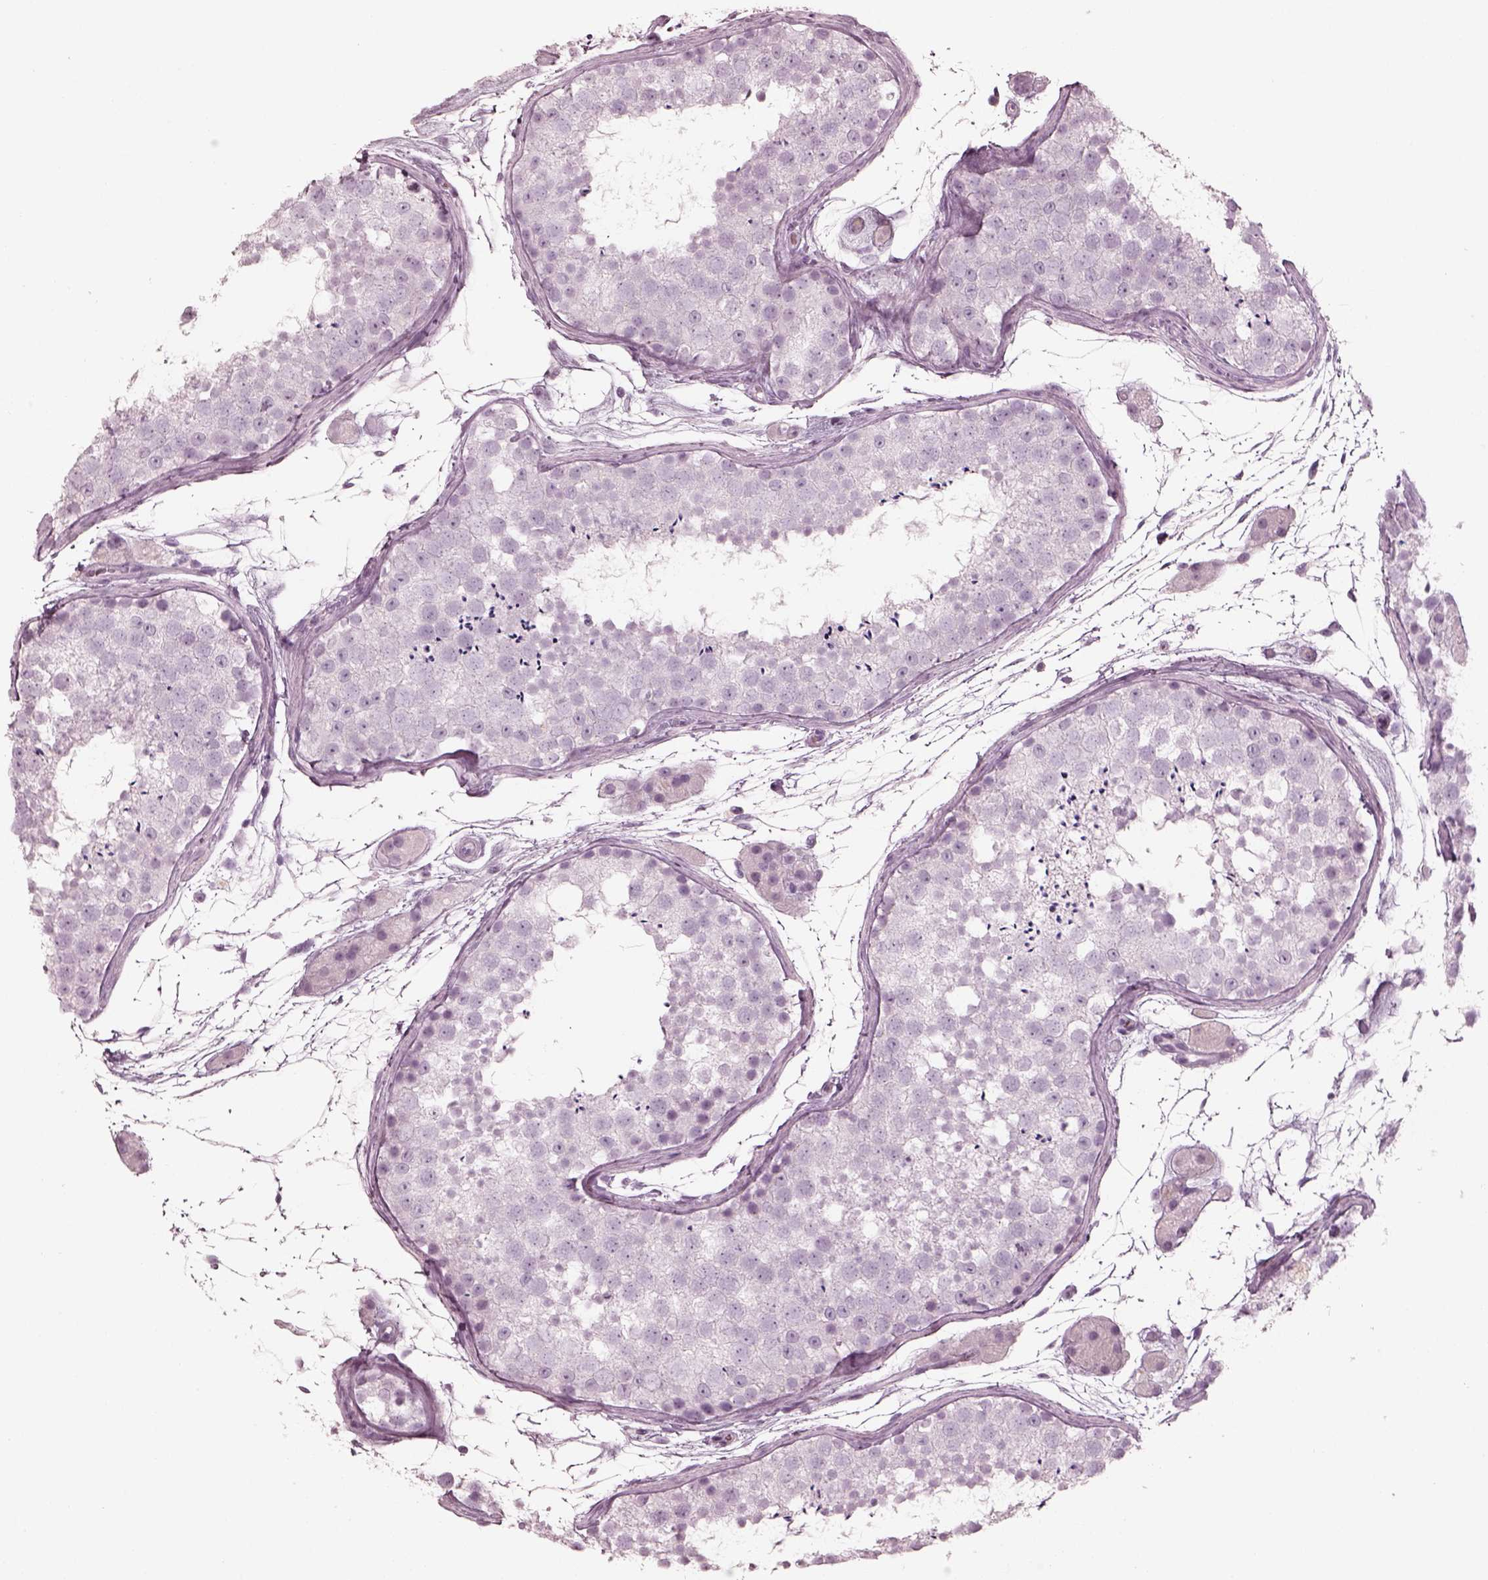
{"staining": {"intensity": "negative", "quantity": "none", "location": "none"}, "tissue": "testis", "cell_type": "Cells in seminiferous ducts", "image_type": "normal", "snomed": [{"axis": "morphology", "description": "Normal tissue, NOS"}, {"axis": "topography", "description": "Testis"}], "caption": "A high-resolution image shows immunohistochemistry staining of benign testis, which reveals no significant staining in cells in seminiferous ducts.", "gene": "ENSG00000289258", "patient": {"sex": "male", "age": 41}}